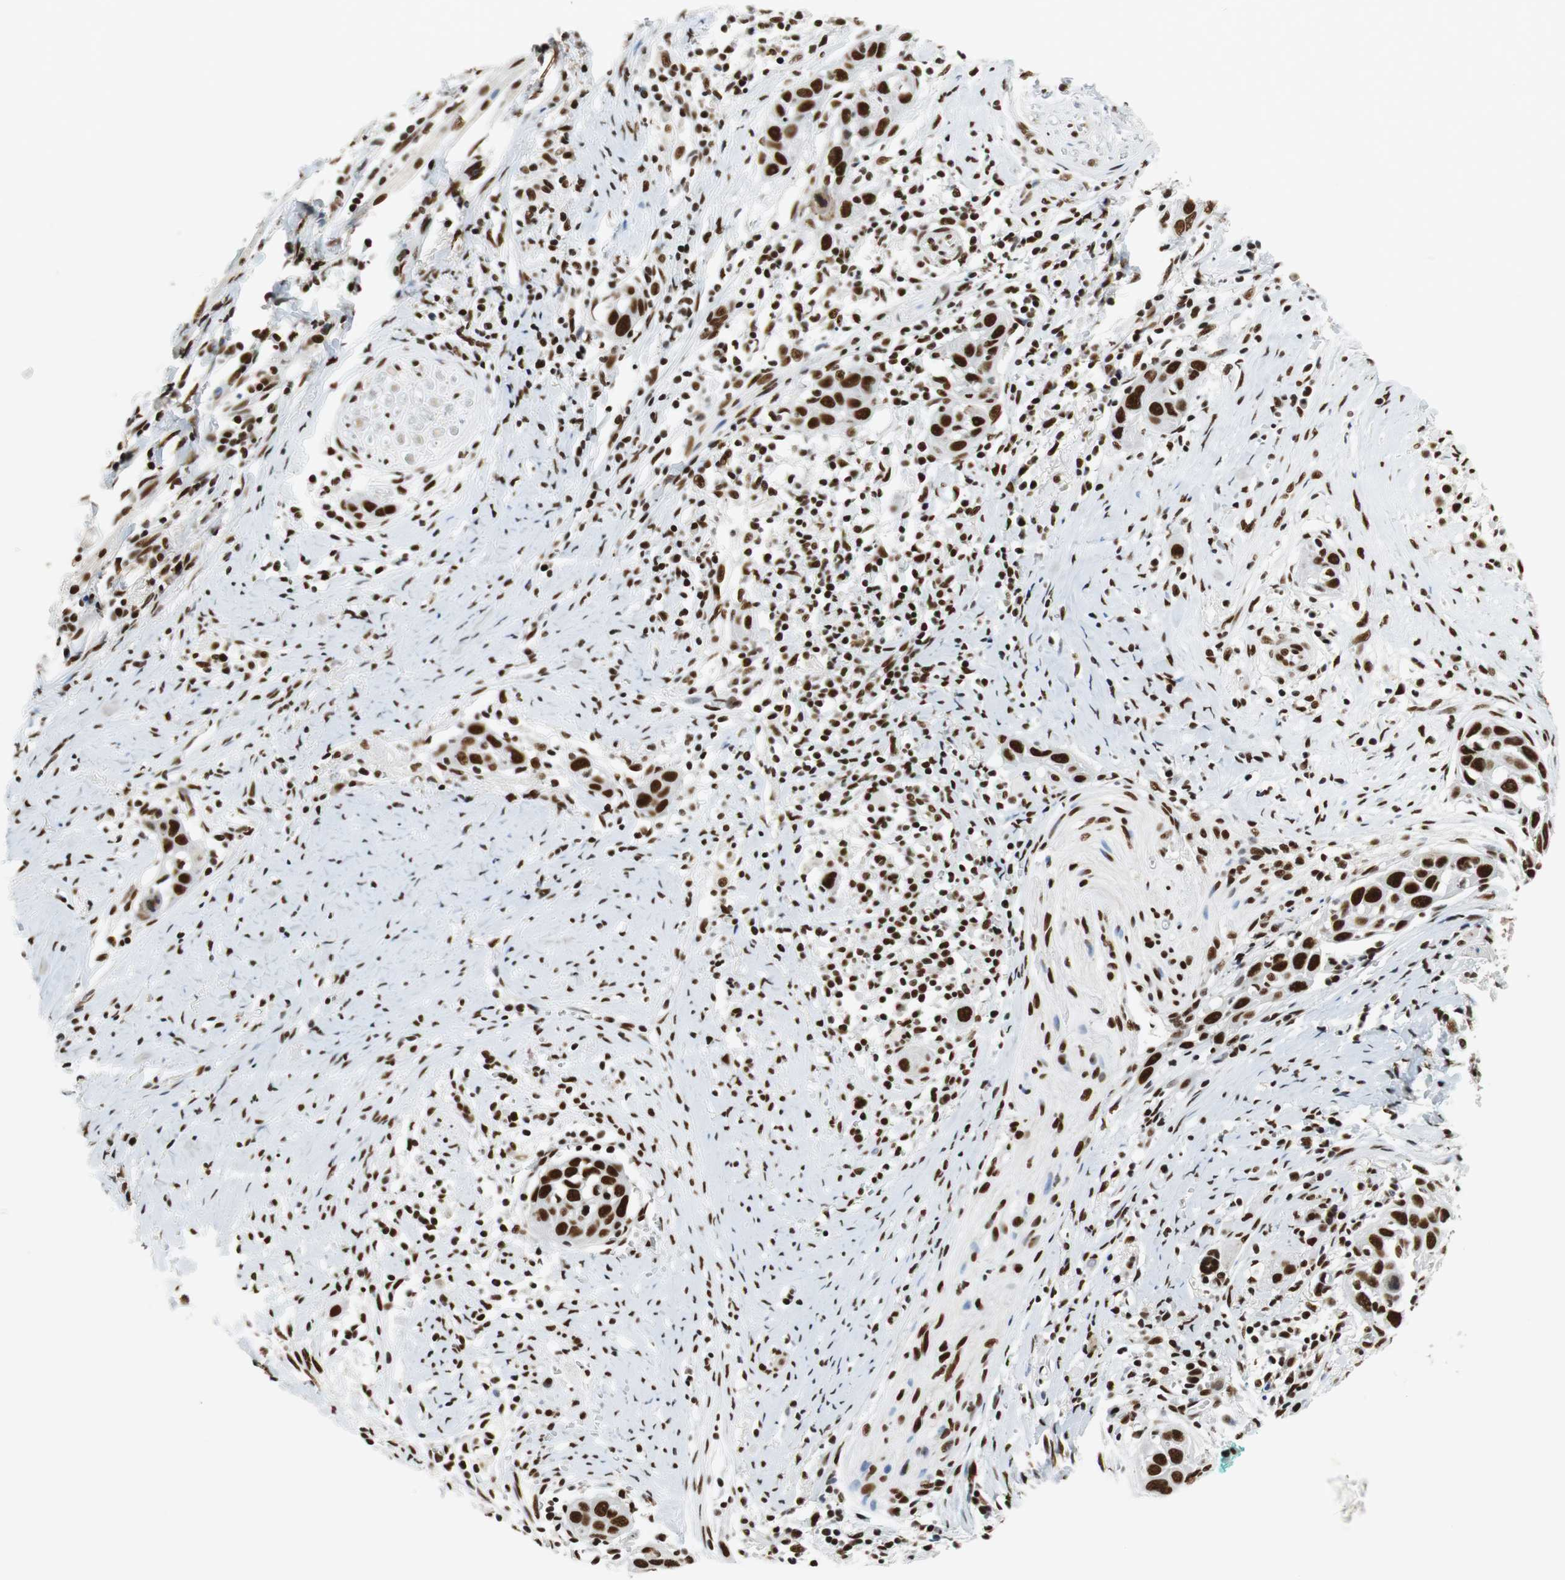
{"staining": {"intensity": "strong", "quantity": ">75%", "location": "nuclear"}, "tissue": "head and neck cancer", "cell_type": "Tumor cells", "image_type": "cancer", "snomed": [{"axis": "morphology", "description": "Normal tissue, NOS"}, {"axis": "morphology", "description": "Squamous cell carcinoma, NOS"}, {"axis": "topography", "description": "Oral tissue"}, {"axis": "topography", "description": "Head-Neck"}], "caption": "This is an image of IHC staining of head and neck cancer (squamous cell carcinoma), which shows strong positivity in the nuclear of tumor cells.", "gene": "PRKDC", "patient": {"sex": "female", "age": 50}}